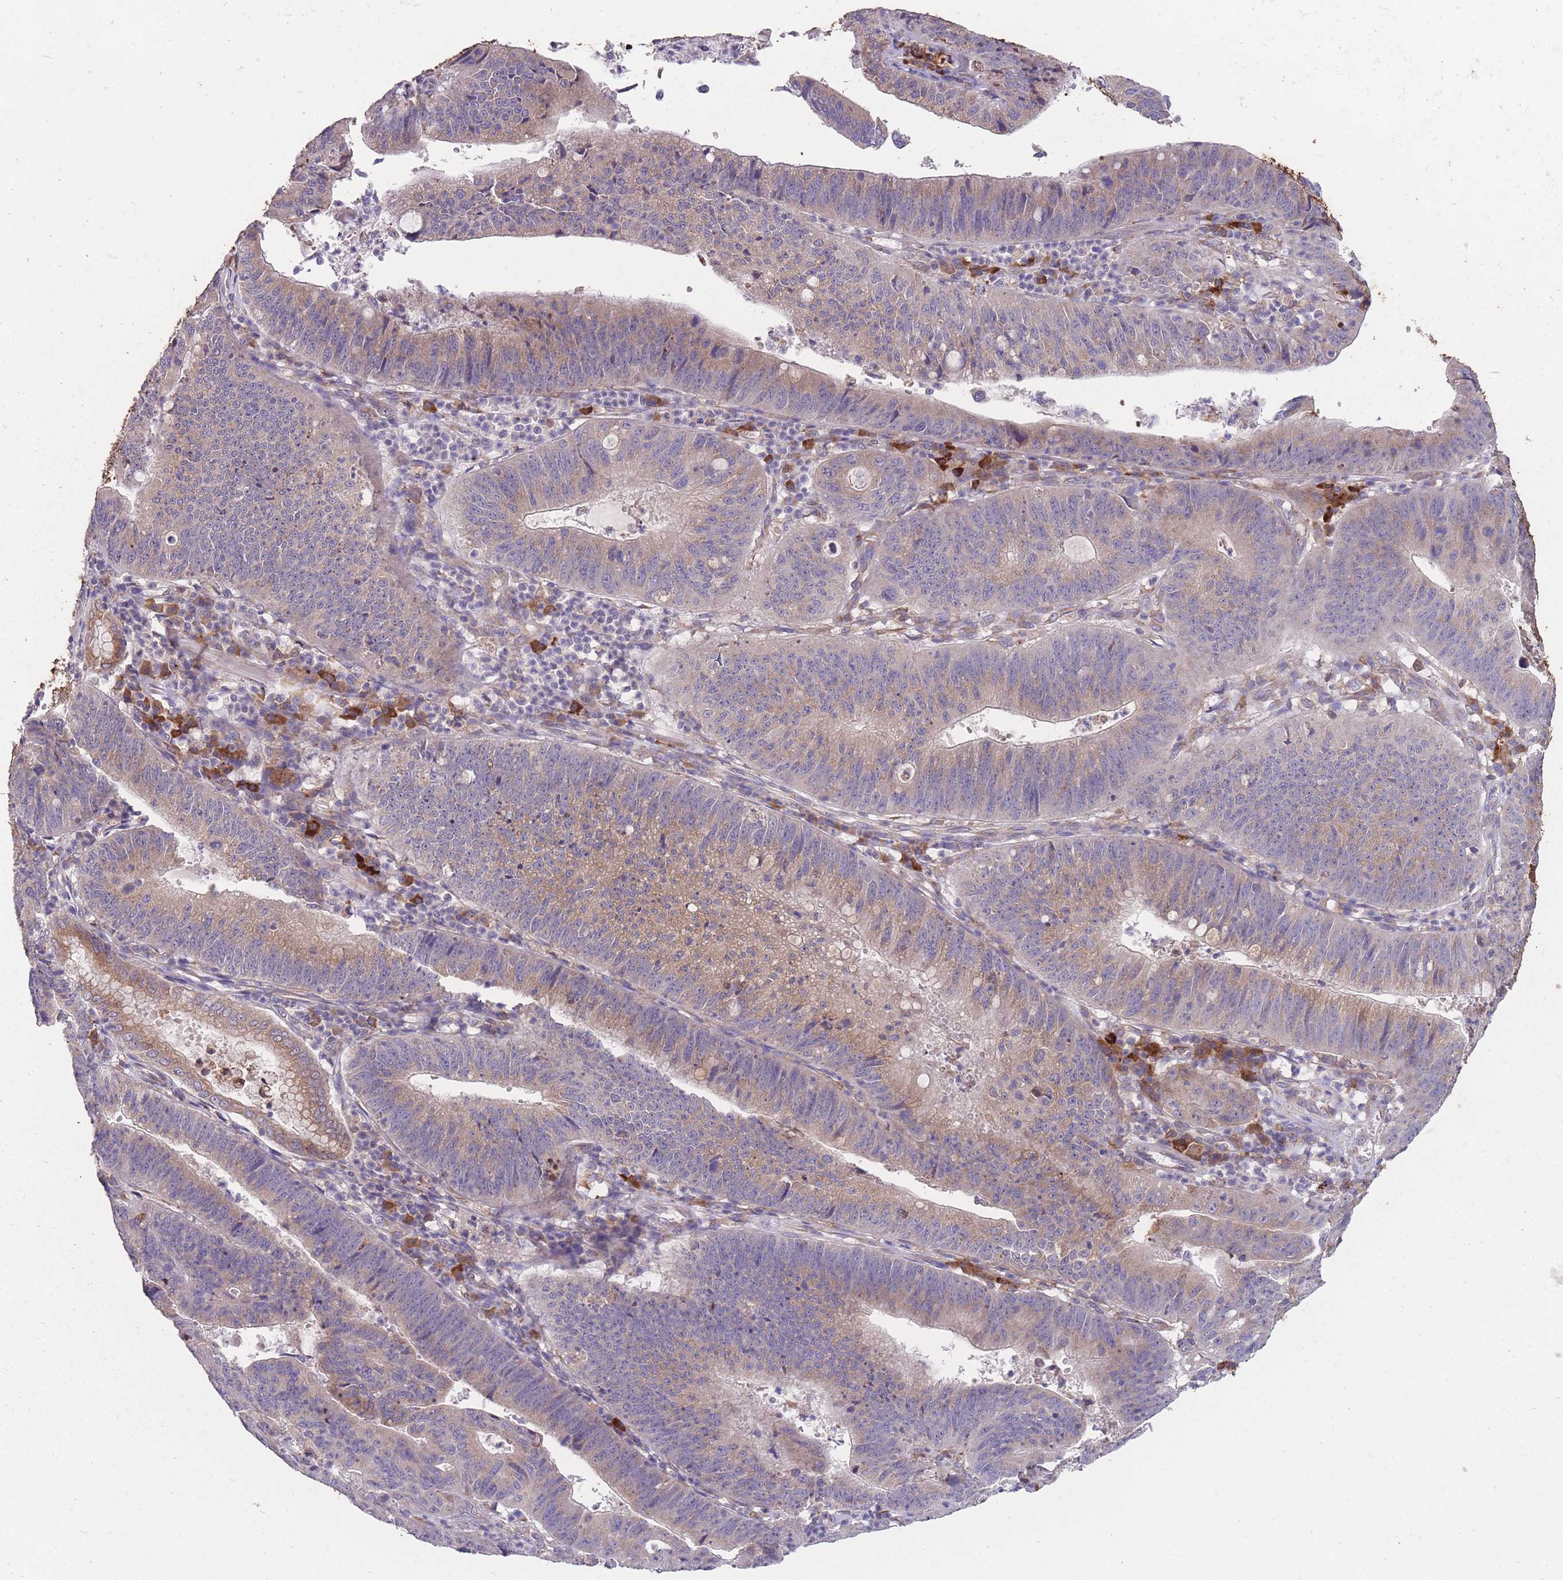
{"staining": {"intensity": "weak", "quantity": "25%-75%", "location": "cytoplasmic/membranous"}, "tissue": "stomach cancer", "cell_type": "Tumor cells", "image_type": "cancer", "snomed": [{"axis": "morphology", "description": "Adenocarcinoma, NOS"}, {"axis": "topography", "description": "Stomach"}], "caption": "Immunohistochemical staining of human stomach cancer shows weak cytoplasmic/membranous protein staining in about 25%-75% of tumor cells. The staining was performed using DAB, with brown indicating positive protein expression. Nuclei are stained blue with hematoxylin.", "gene": "STIM2", "patient": {"sex": "male", "age": 59}}